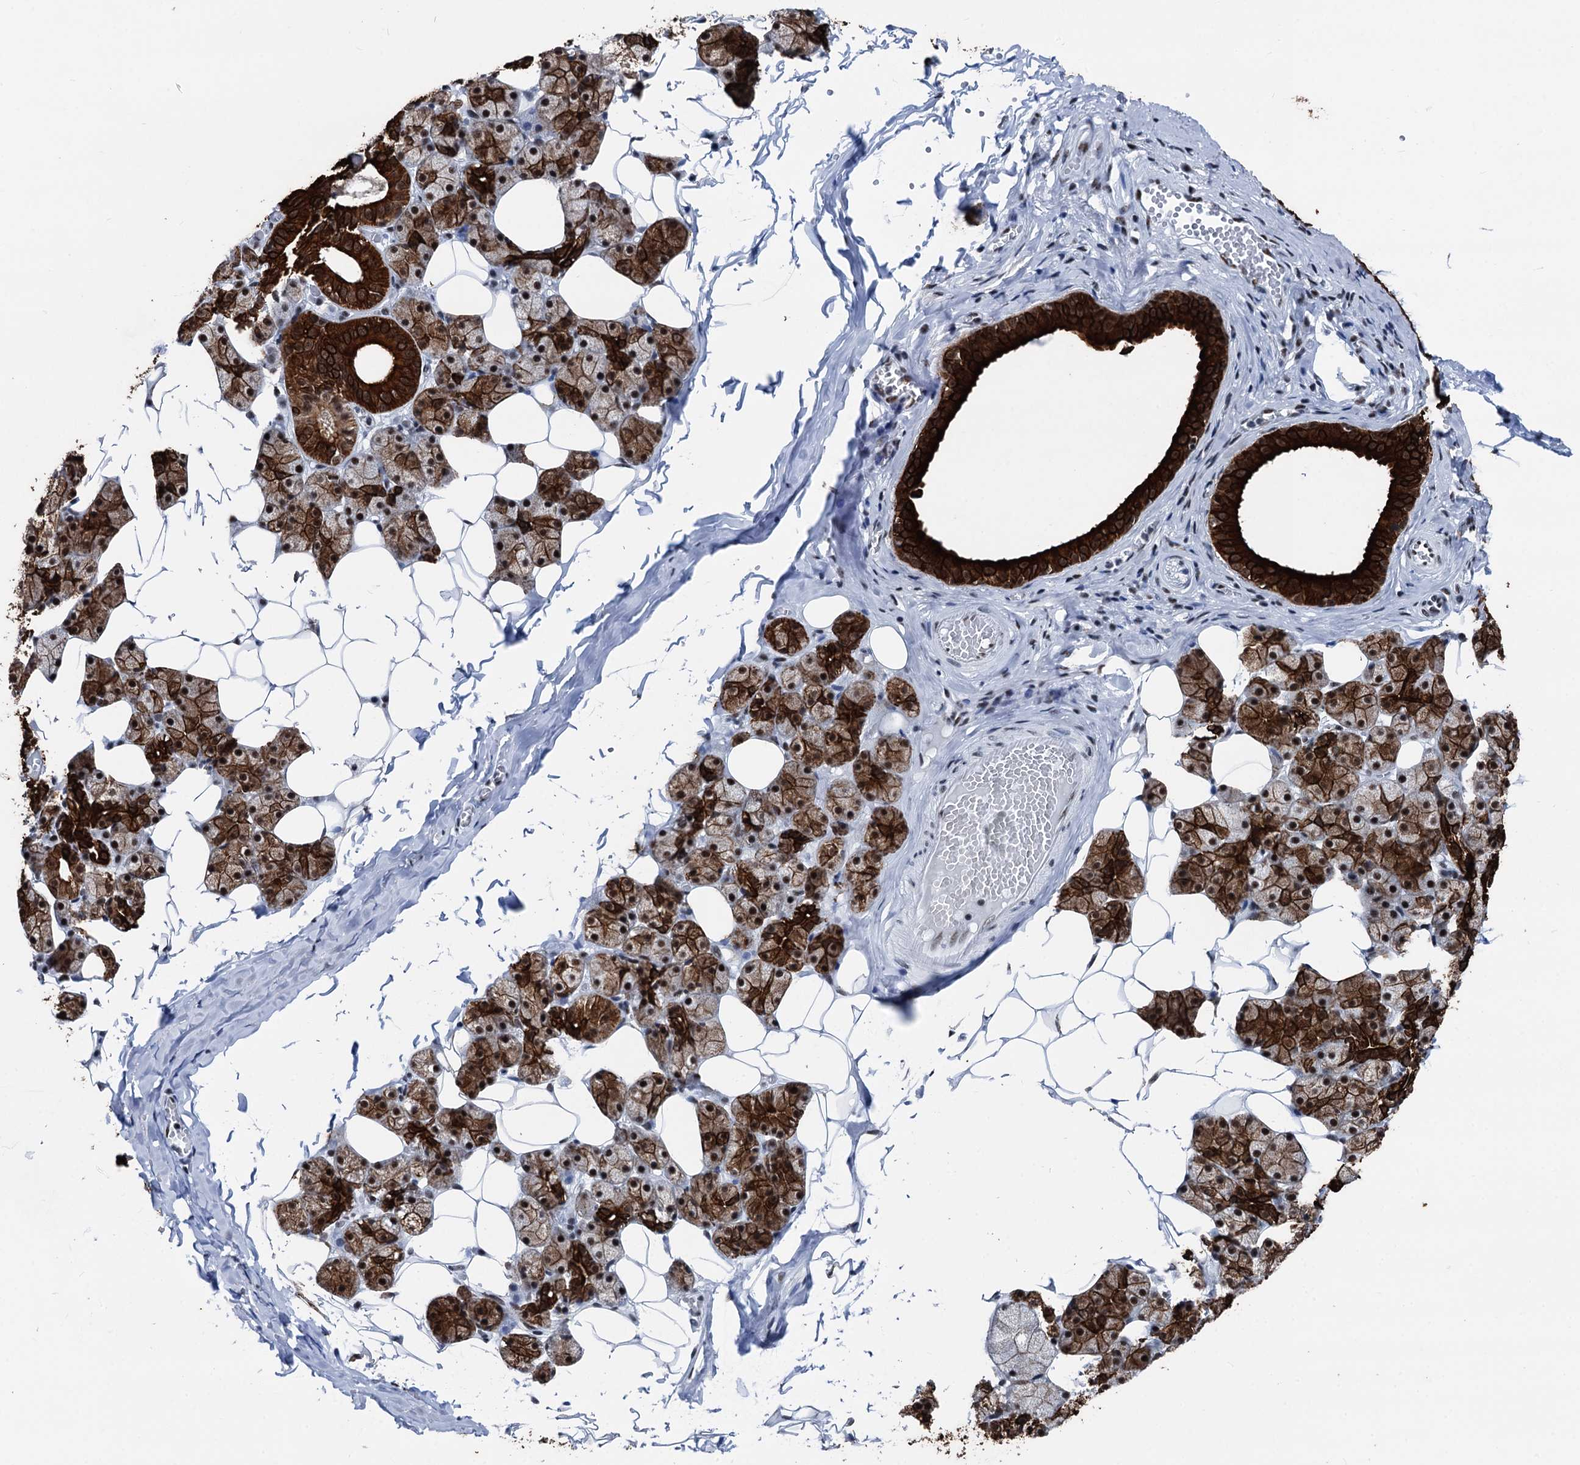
{"staining": {"intensity": "strong", "quantity": ">75%", "location": "cytoplasmic/membranous,nuclear"}, "tissue": "salivary gland", "cell_type": "Glandular cells", "image_type": "normal", "snomed": [{"axis": "morphology", "description": "Normal tissue, NOS"}, {"axis": "topography", "description": "Salivary gland"}], "caption": "This image demonstrates IHC staining of benign human salivary gland, with high strong cytoplasmic/membranous,nuclear expression in approximately >75% of glandular cells.", "gene": "DDX23", "patient": {"sex": "female", "age": 33}}